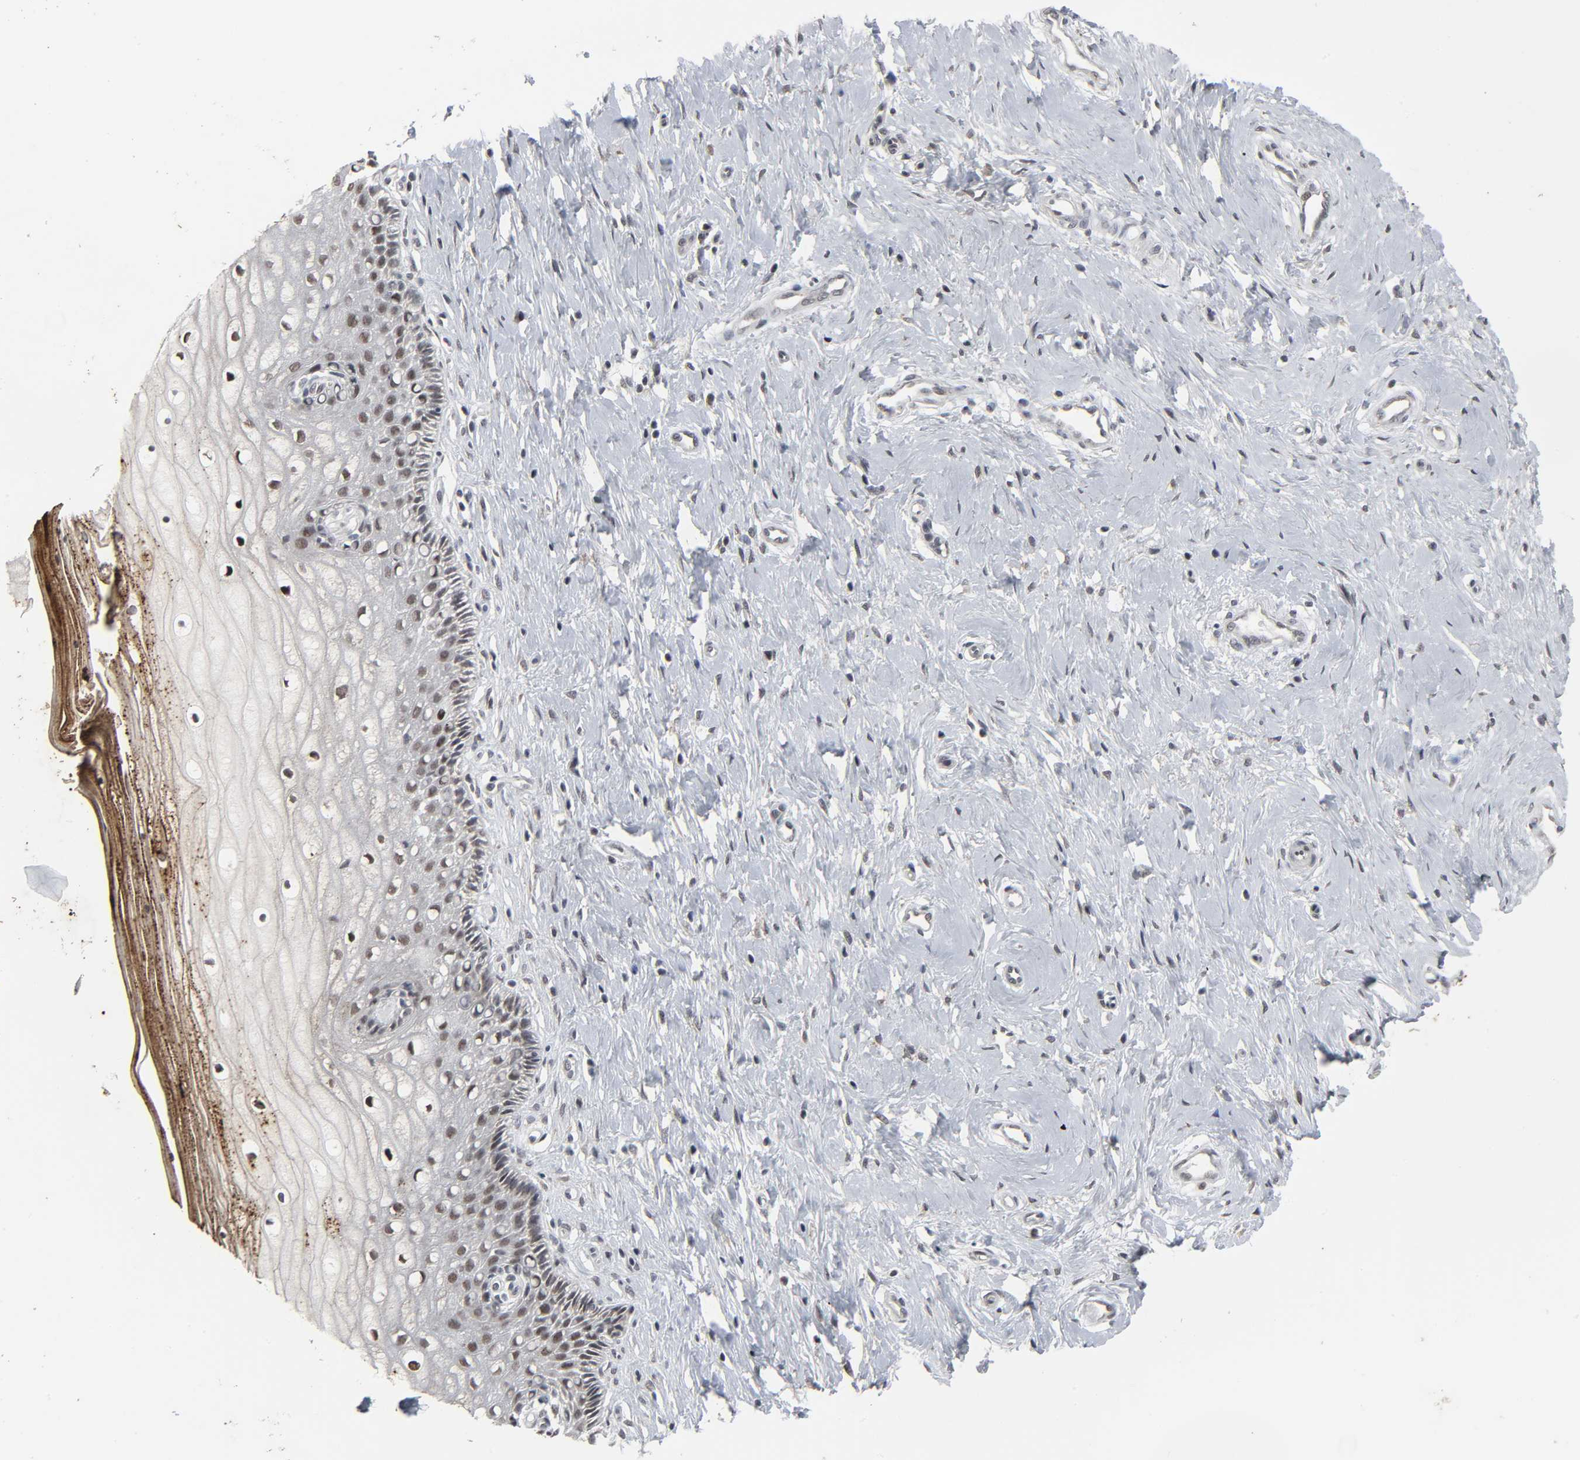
{"staining": {"intensity": "strong", "quantity": ">75%", "location": "cytoplasmic/membranous"}, "tissue": "cervix", "cell_type": "Glandular cells", "image_type": "normal", "snomed": [{"axis": "morphology", "description": "Normal tissue, NOS"}, {"axis": "topography", "description": "Cervix"}], "caption": "Immunohistochemistry micrograph of benign cervix: cervix stained using immunohistochemistry (IHC) displays high levels of strong protein expression localized specifically in the cytoplasmic/membranous of glandular cells, appearing as a cytoplasmic/membranous brown color.", "gene": "MUC1", "patient": {"sex": "female", "age": 46}}